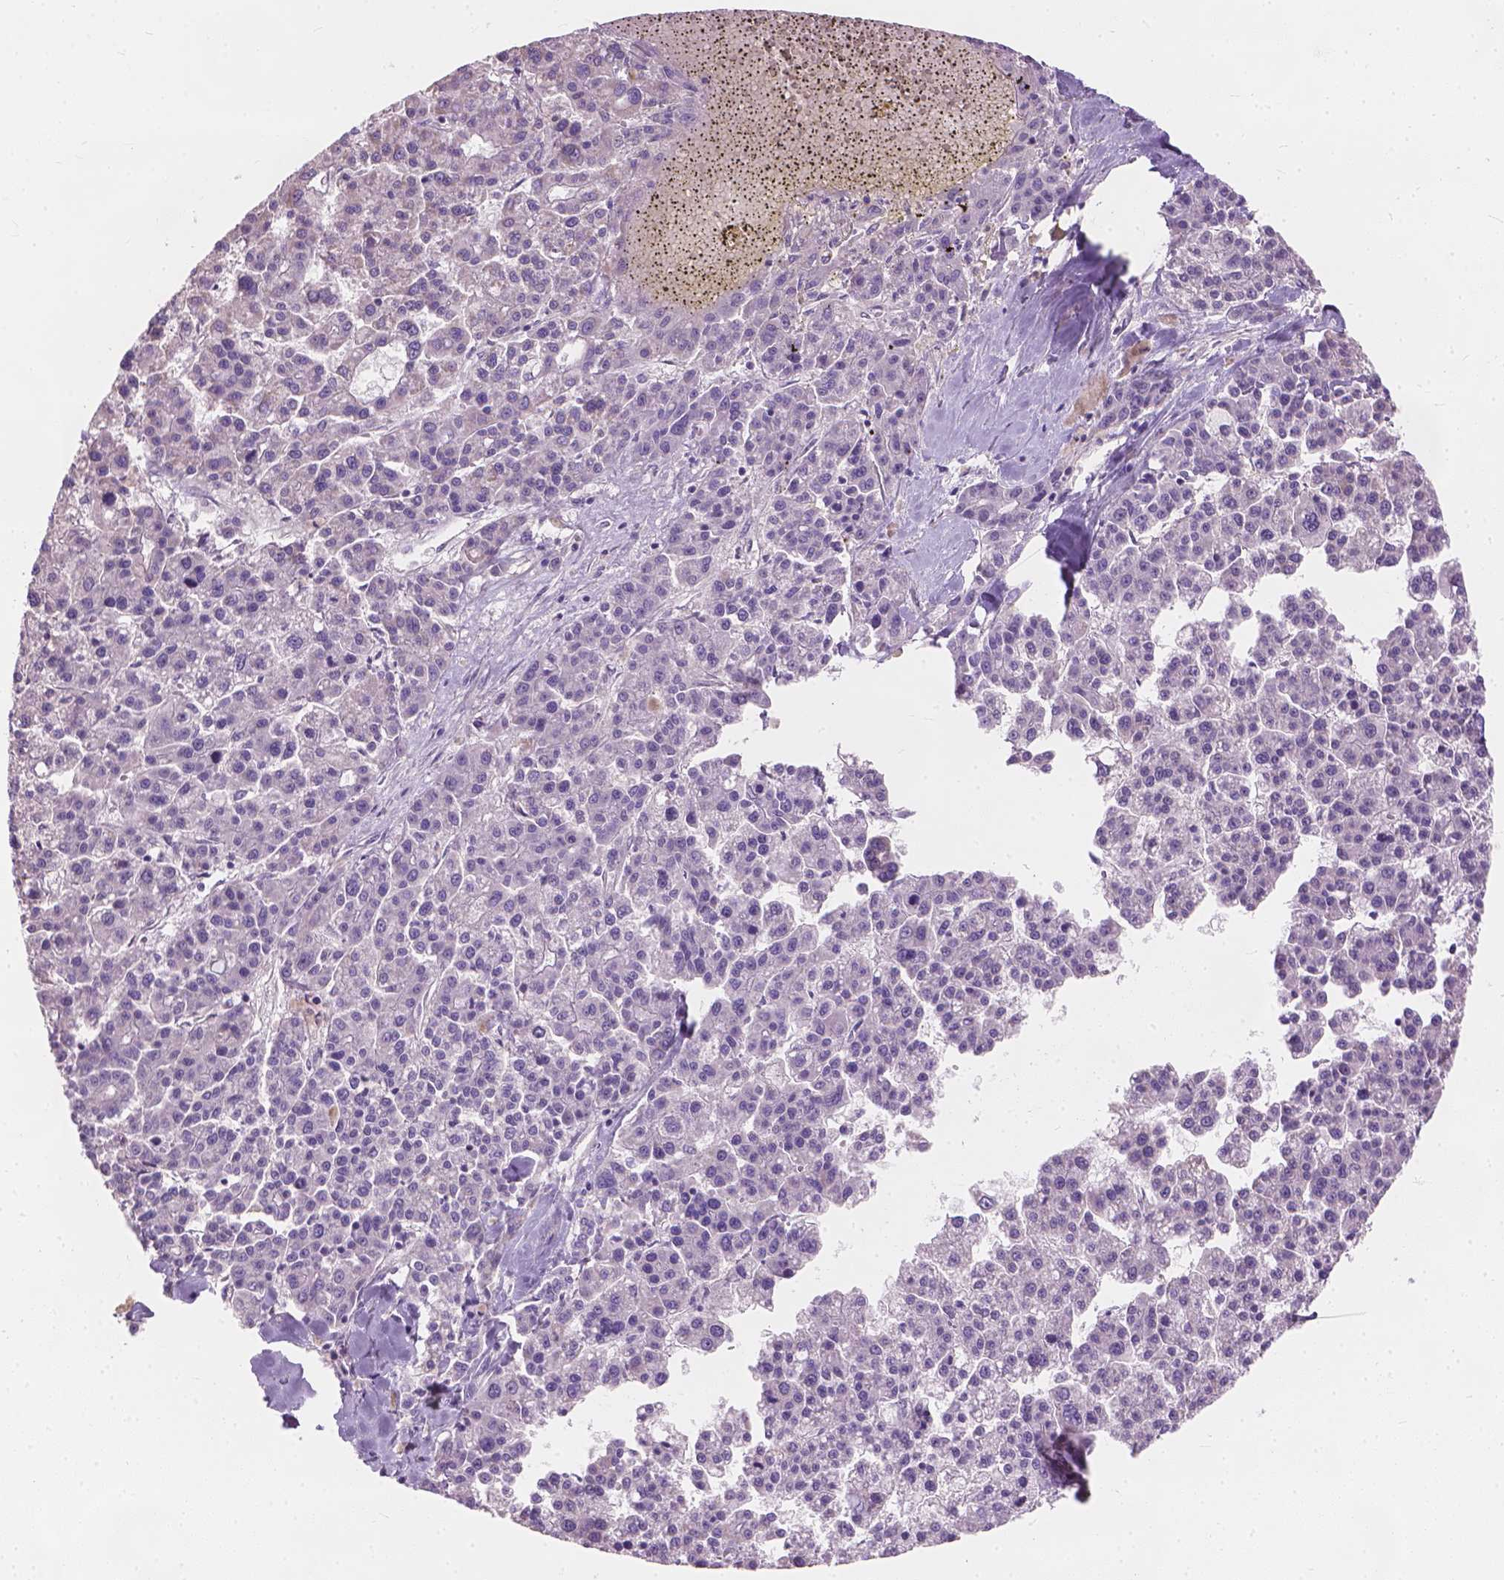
{"staining": {"intensity": "negative", "quantity": "none", "location": "none"}, "tissue": "liver cancer", "cell_type": "Tumor cells", "image_type": "cancer", "snomed": [{"axis": "morphology", "description": "Carcinoma, Hepatocellular, NOS"}, {"axis": "topography", "description": "Liver"}], "caption": "An IHC photomicrograph of liver cancer (hepatocellular carcinoma) is shown. There is no staining in tumor cells of liver cancer (hepatocellular carcinoma). Brightfield microscopy of immunohistochemistry (IHC) stained with DAB (3,3'-diaminobenzidine) (brown) and hematoxylin (blue), captured at high magnification.", "gene": "GPRC5A", "patient": {"sex": "female", "age": 58}}